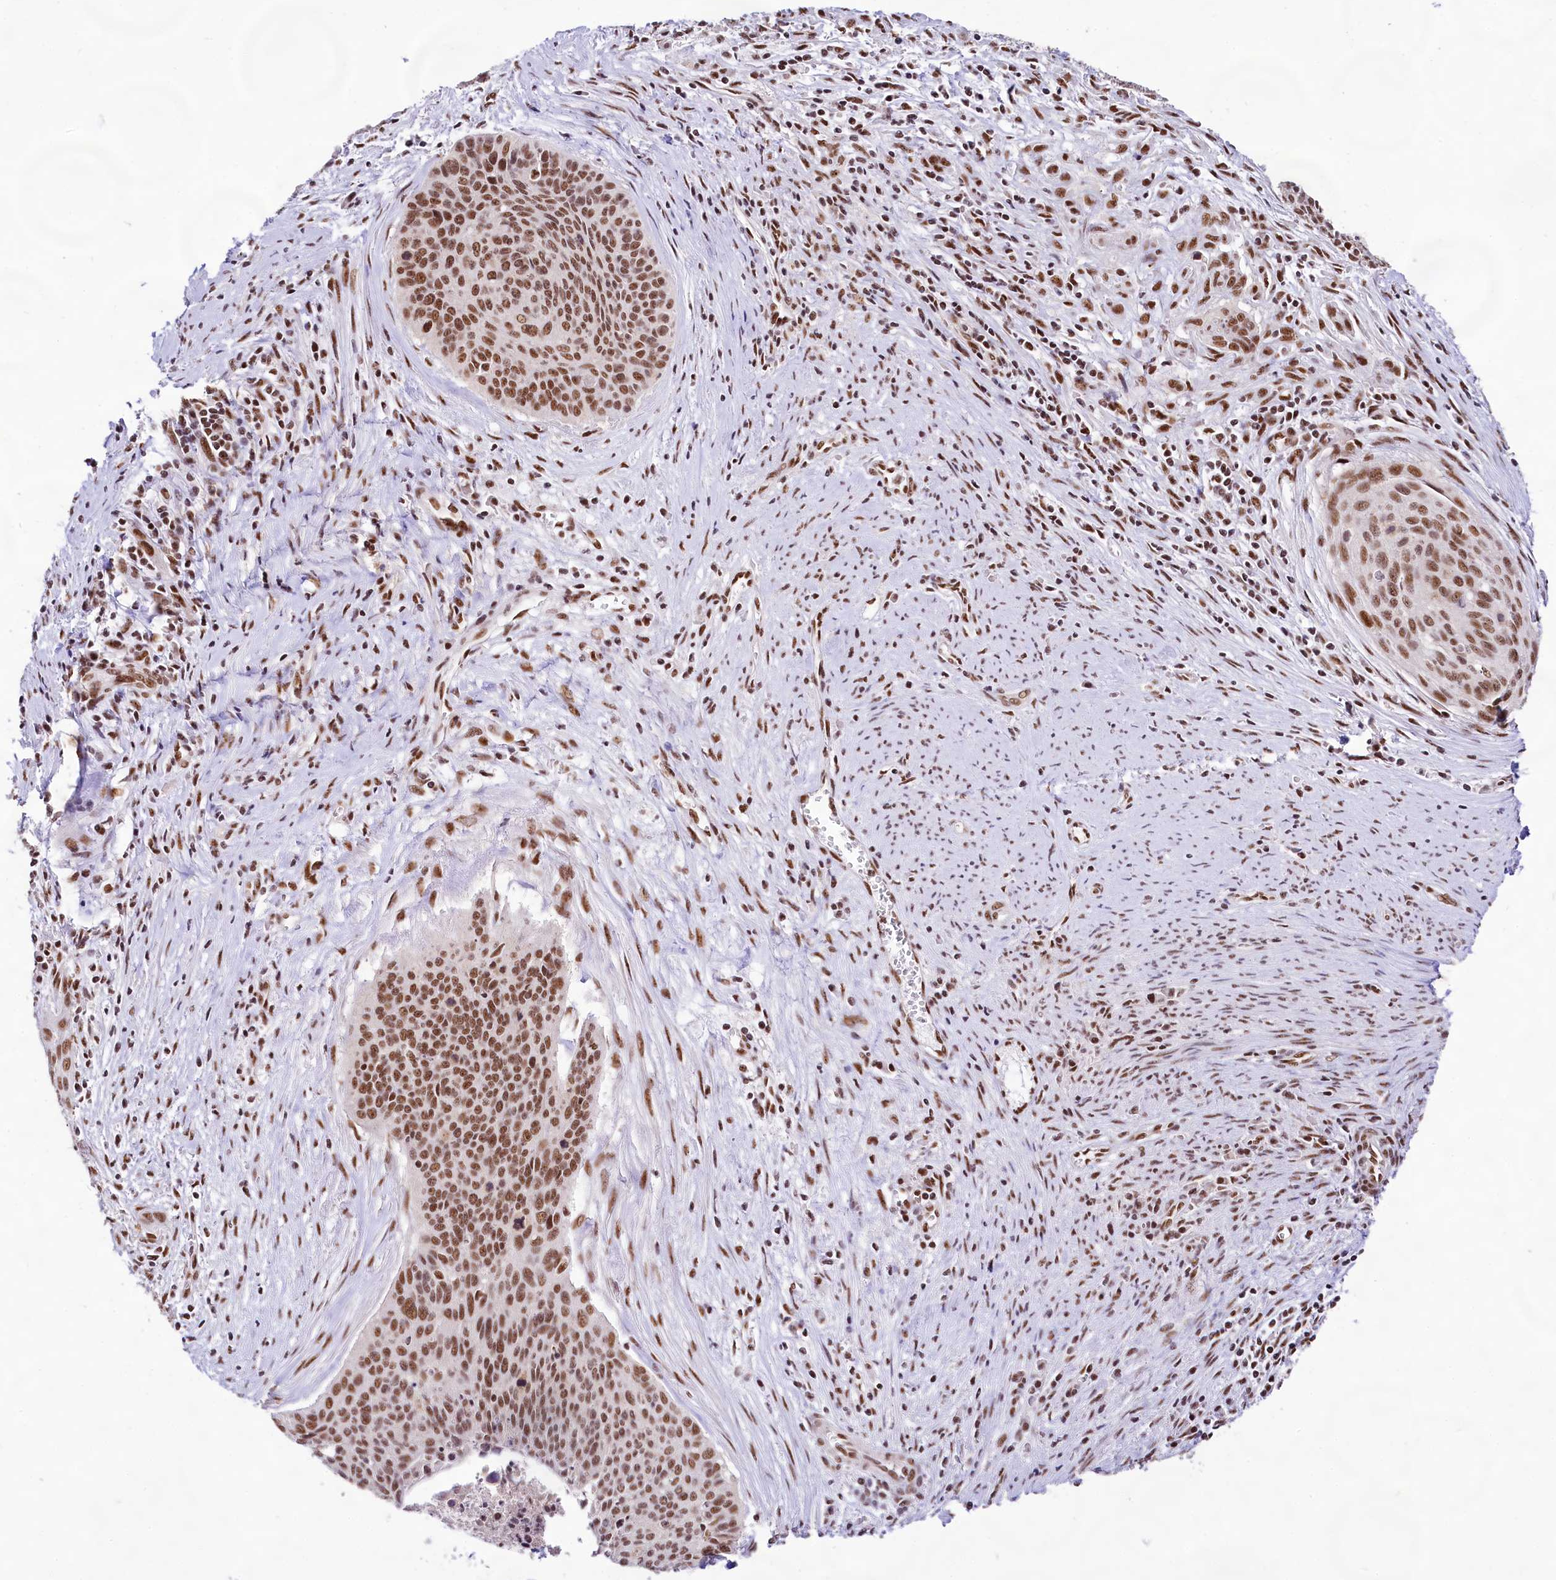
{"staining": {"intensity": "moderate", "quantity": ">75%", "location": "nuclear"}, "tissue": "cervical cancer", "cell_type": "Tumor cells", "image_type": "cancer", "snomed": [{"axis": "morphology", "description": "Squamous cell carcinoma, NOS"}, {"axis": "topography", "description": "Cervix"}], "caption": "Brown immunohistochemical staining in human cervical cancer (squamous cell carcinoma) exhibits moderate nuclear expression in about >75% of tumor cells.", "gene": "HIRA", "patient": {"sex": "female", "age": 55}}